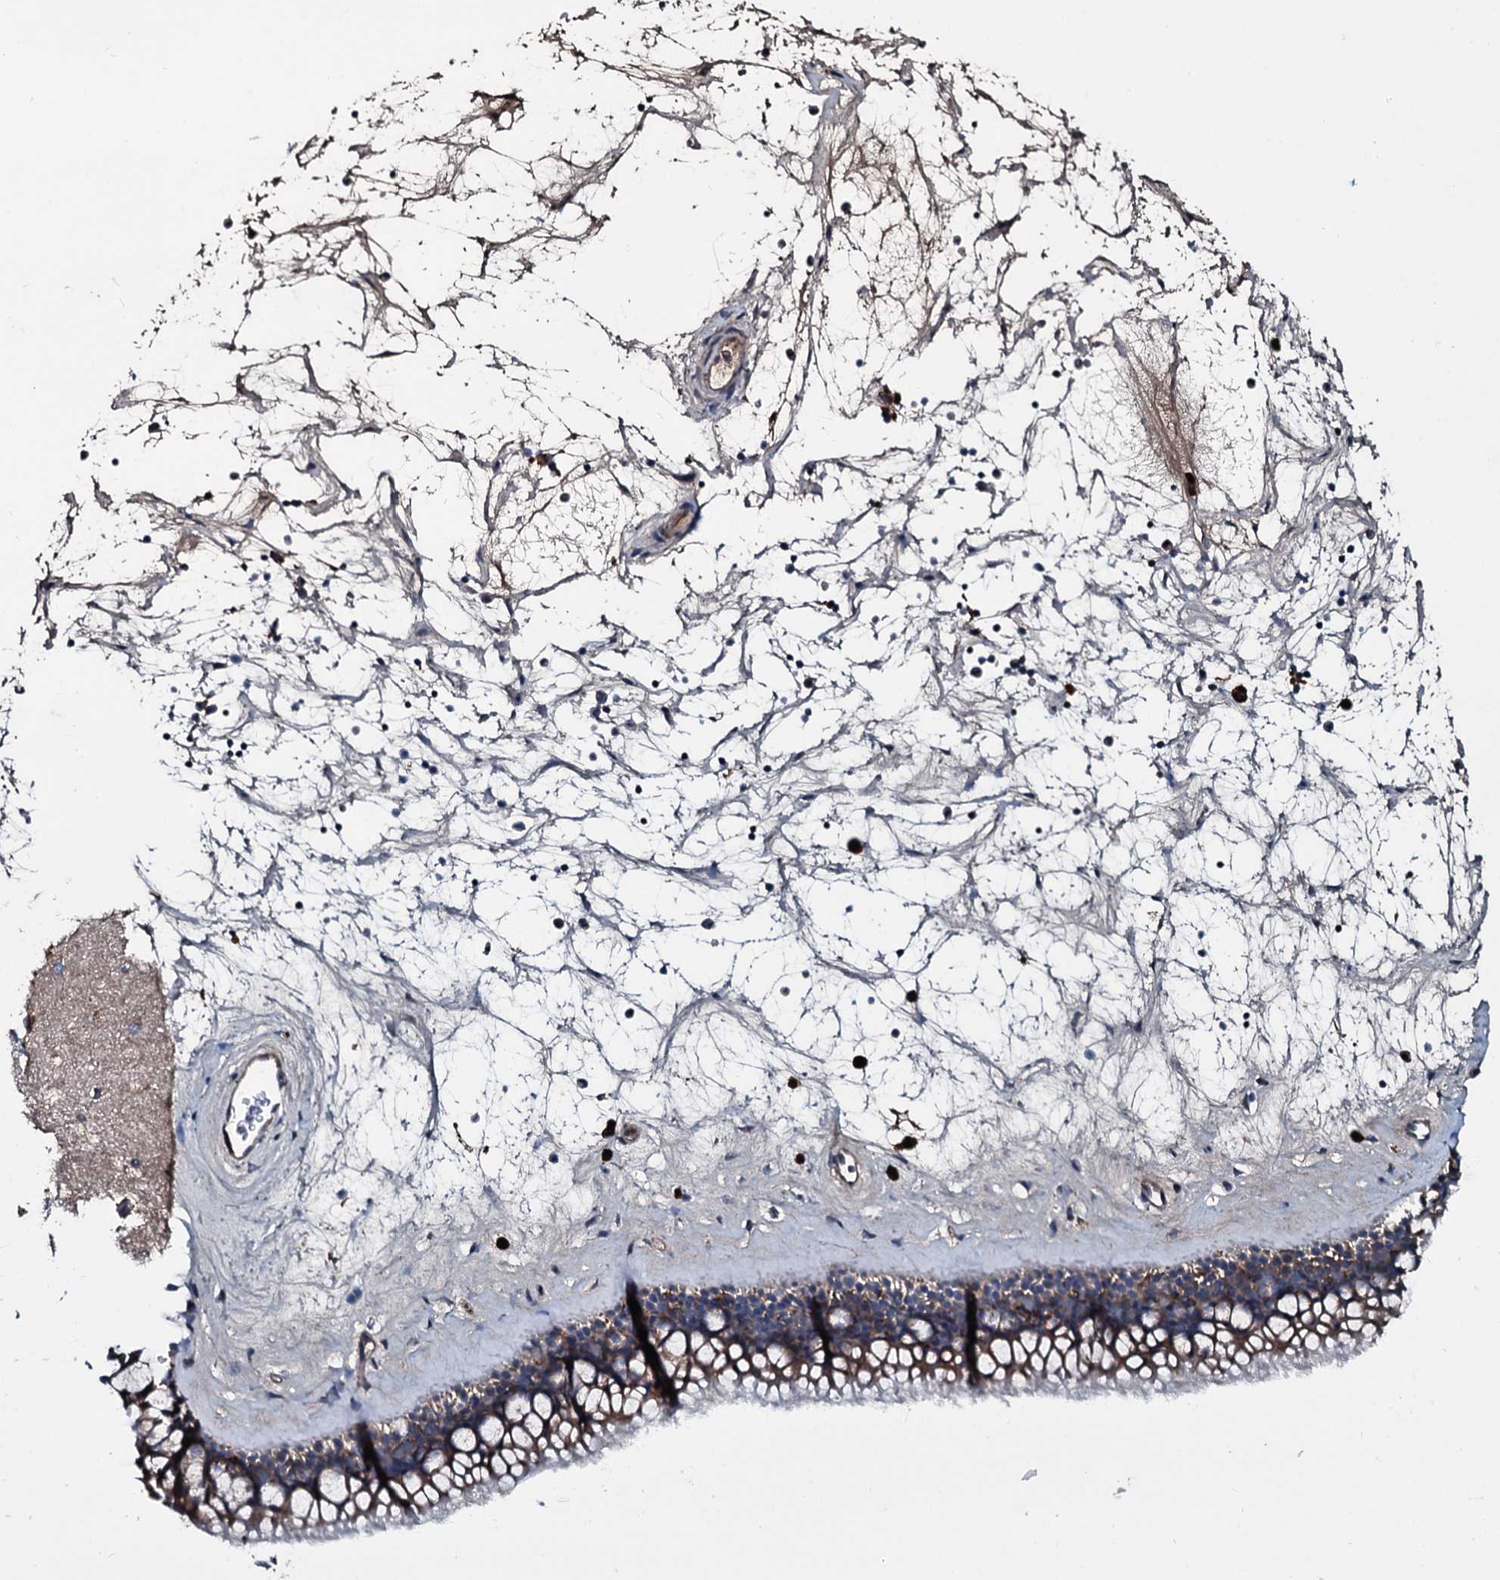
{"staining": {"intensity": "moderate", "quantity": ">75%", "location": "cytoplasmic/membranous"}, "tissue": "nasopharynx", "cell_type": "Respiratory epithelial cells", "image_type": "normal", "snomed": [{"axis": "morphology", "description": "Normal tissue, NOS"}, {"axis": "topography", "description": "Nasopharynx"}], "caption": "Brown immunohistochemical staining in benign human nasopharynx reveals moderate cytoplasmic/membranous positivity in about >75% of respiratory epithelial cells. (Stains: DAB (3,3'-diaminobenzidine) in brown, nuclei in blue, Microscopy: brightfield microscopy at high magnification).", "gene": "AARS1", "patient": {"sex": "male", "age": 64}}